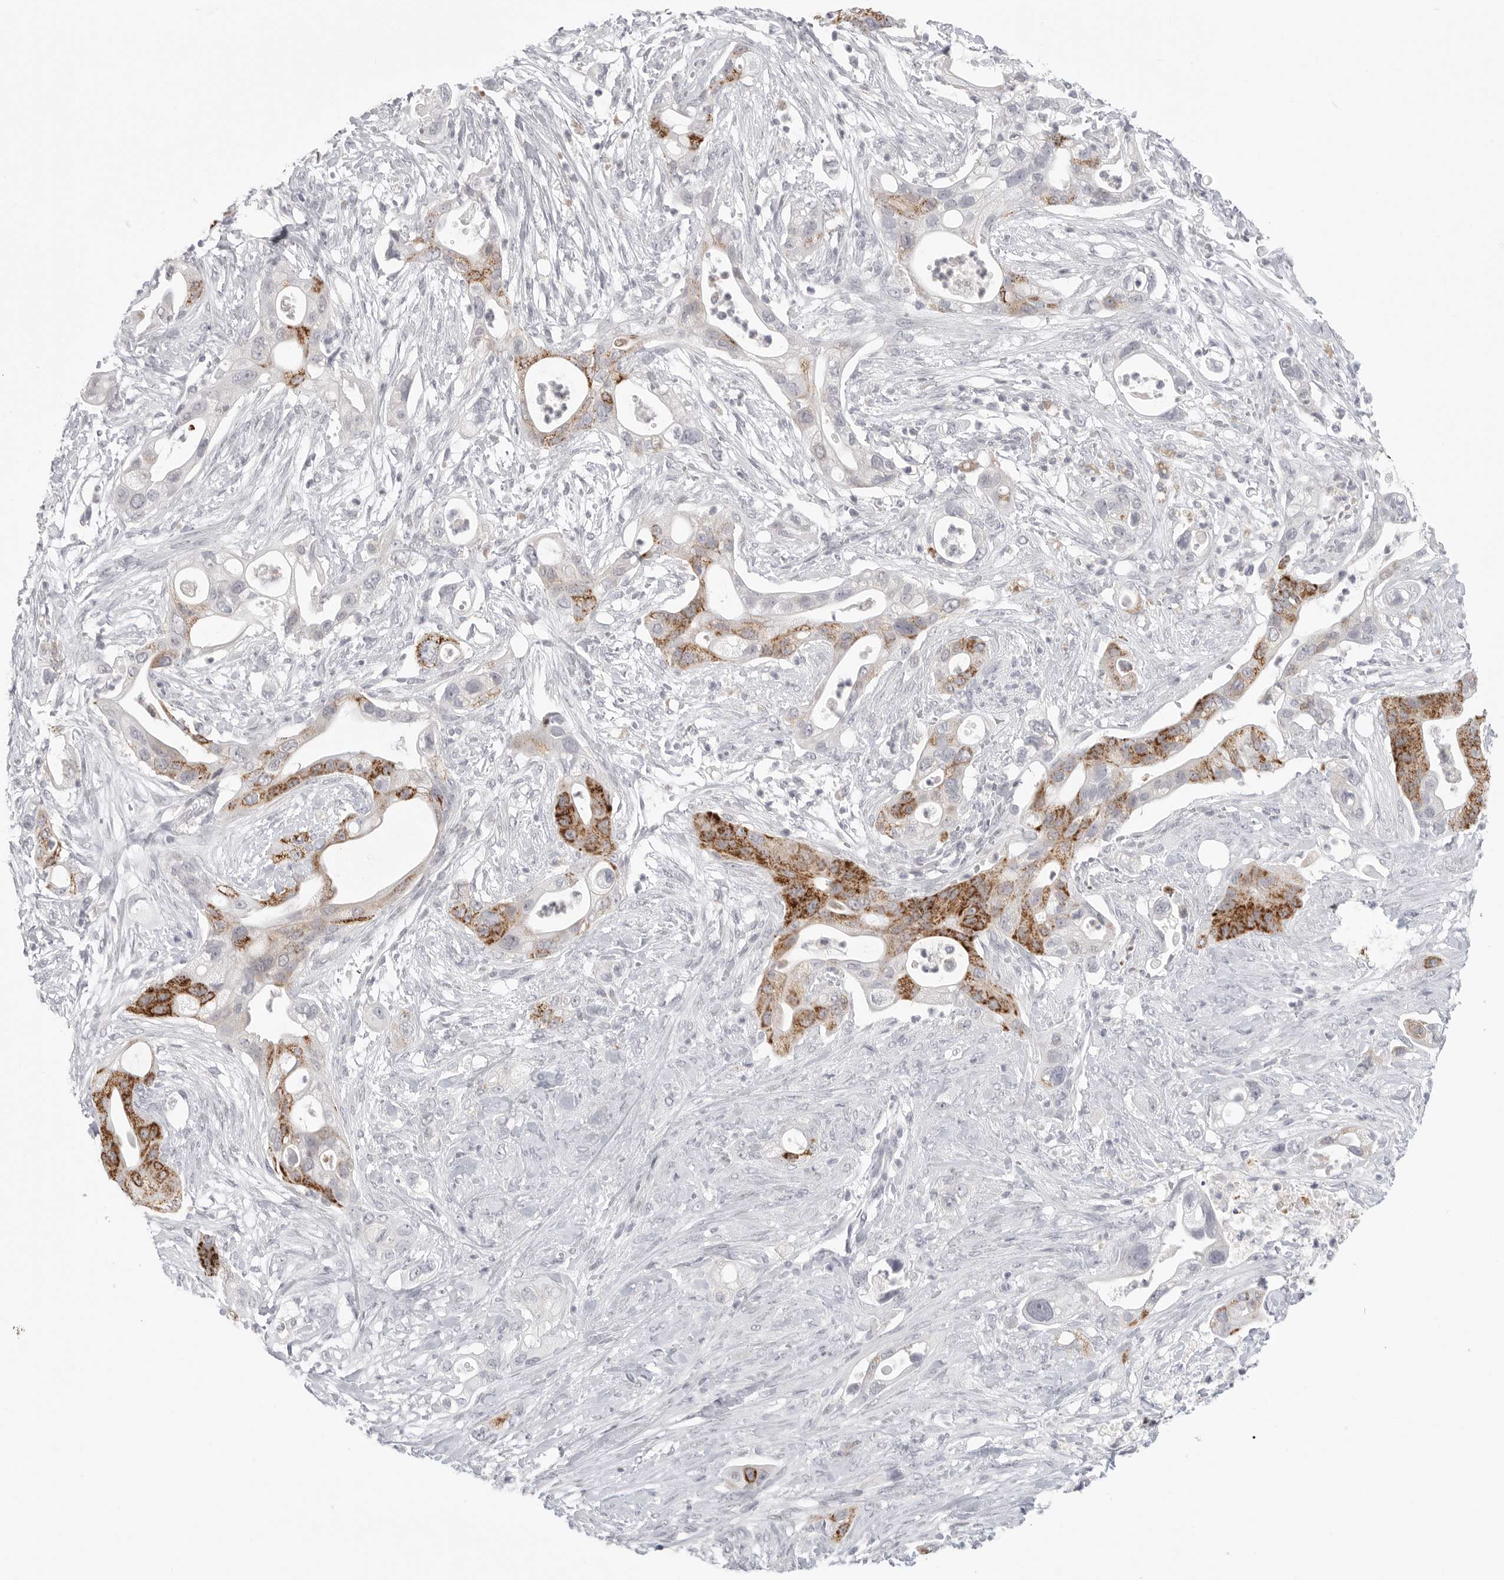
{"staining": {"intensity": "strong", "quantity": ">75%", "location": "cytoplasmic/membranous"}, "tissue": "pancreatic cancer", "cell_type": "Tumor cells", "image_type": "cancer", "snomed": [{"axis": "morphology", "description": "Adenocarcinoma, NOS"}, {"axis": "topography", "description": "Pancreas"}], "caption": "Protein staining demonstrates strong cytoplasmic/membranous positivity in approximately >75% of tumor cells in pancreatic adenocarcinoma.", "gene": "HMGCS2", "patient": {"sex": "male", "age": 53}}